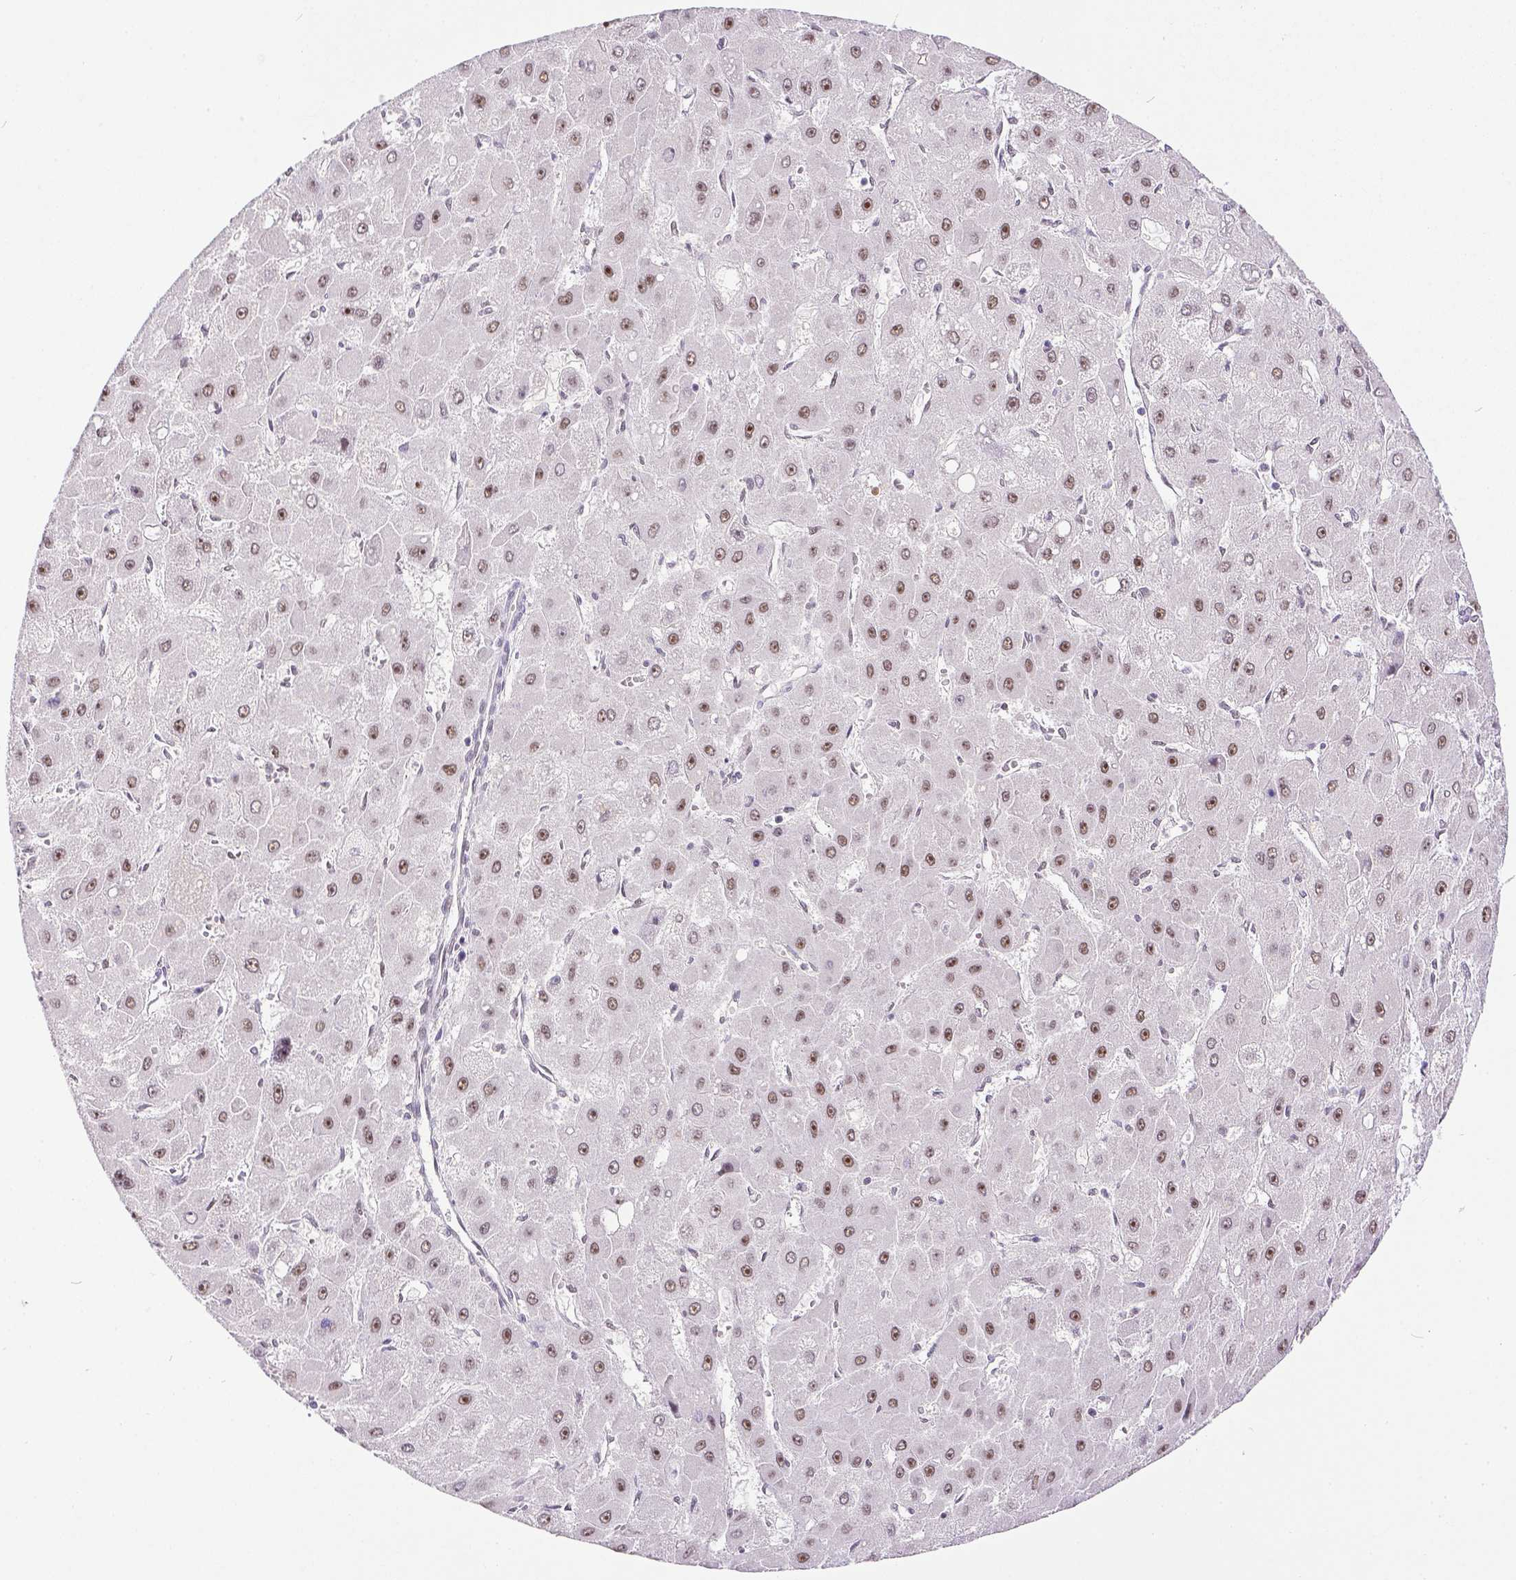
{"staining": {"intensity": "weak", "quantity": ">75%", "location": "nuclear"}, "tissue": "liver cancer", "cell_type": "Tumor cells", "image_type": "cancer", "snomed": [{"axis": "morphology", "description": "Carcinoma, Hepatocellular, NOS"}, {"axis": "topography", "description": "Liver"}], "caption": "Immunohistochemical staining of human liver hepatocellular carcinoma displays low levels of weak nuclear protein staining in approximately >75% of tumor cells.", "gene": "ERCC1", "patient": {"sex": "female", "age": 25}}